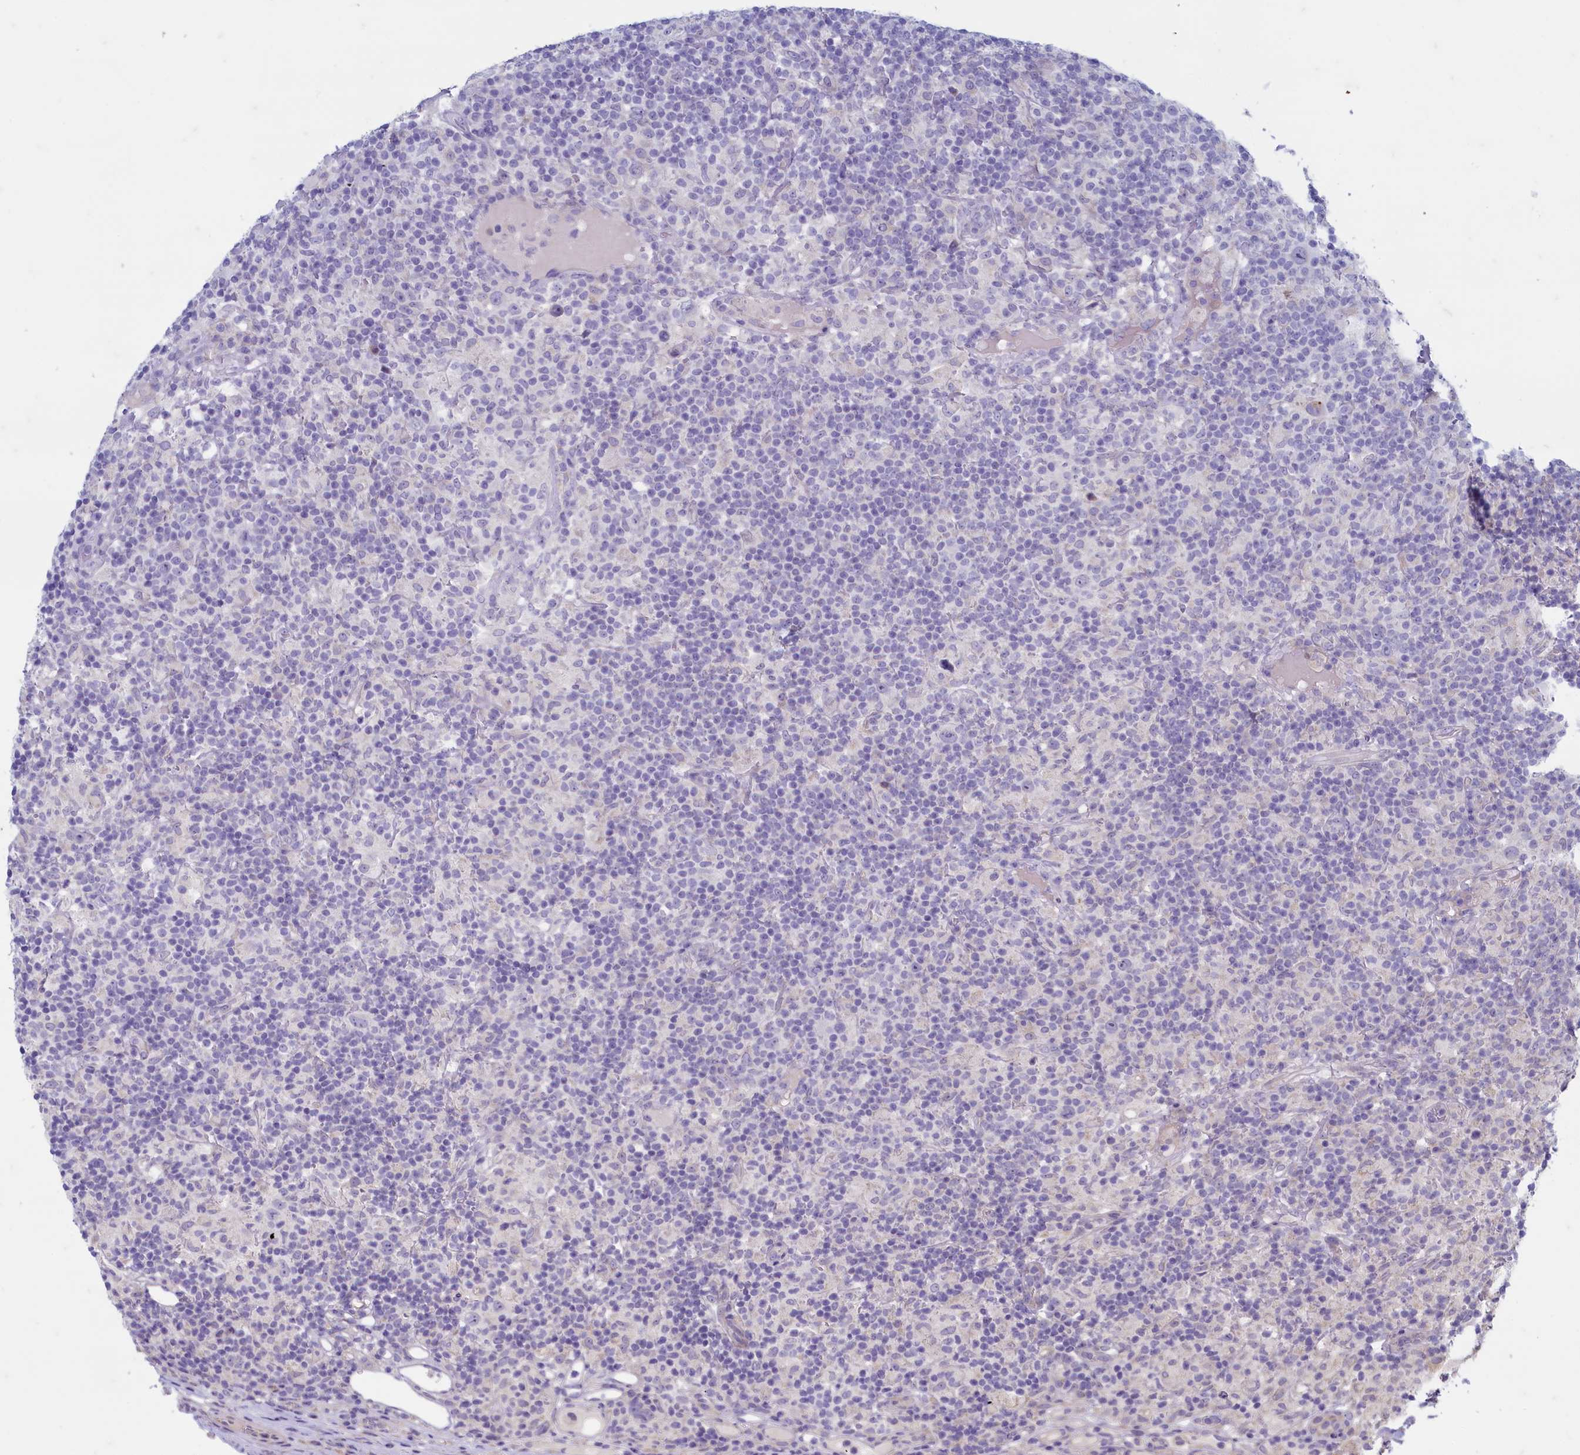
{"staining": {"intensity": "negative", "quantity": "none", "location": "none"}, "tissue": "lymphoma", "cell_type": "Tumor cells", "image_type": "cancer", "snomed": [{"axis": "morphology", "description": "Hodgkin's disease, NOS"}, {"axis": "topography", "description": "Lymph node"}], "caption": "Micrograph shows no protein staining in tumor cells of lymphoma tissue. Nuclei are stained in blue.", "gene": "MAP1LC3A", "patient": {"sex": "male", "age": 70}}